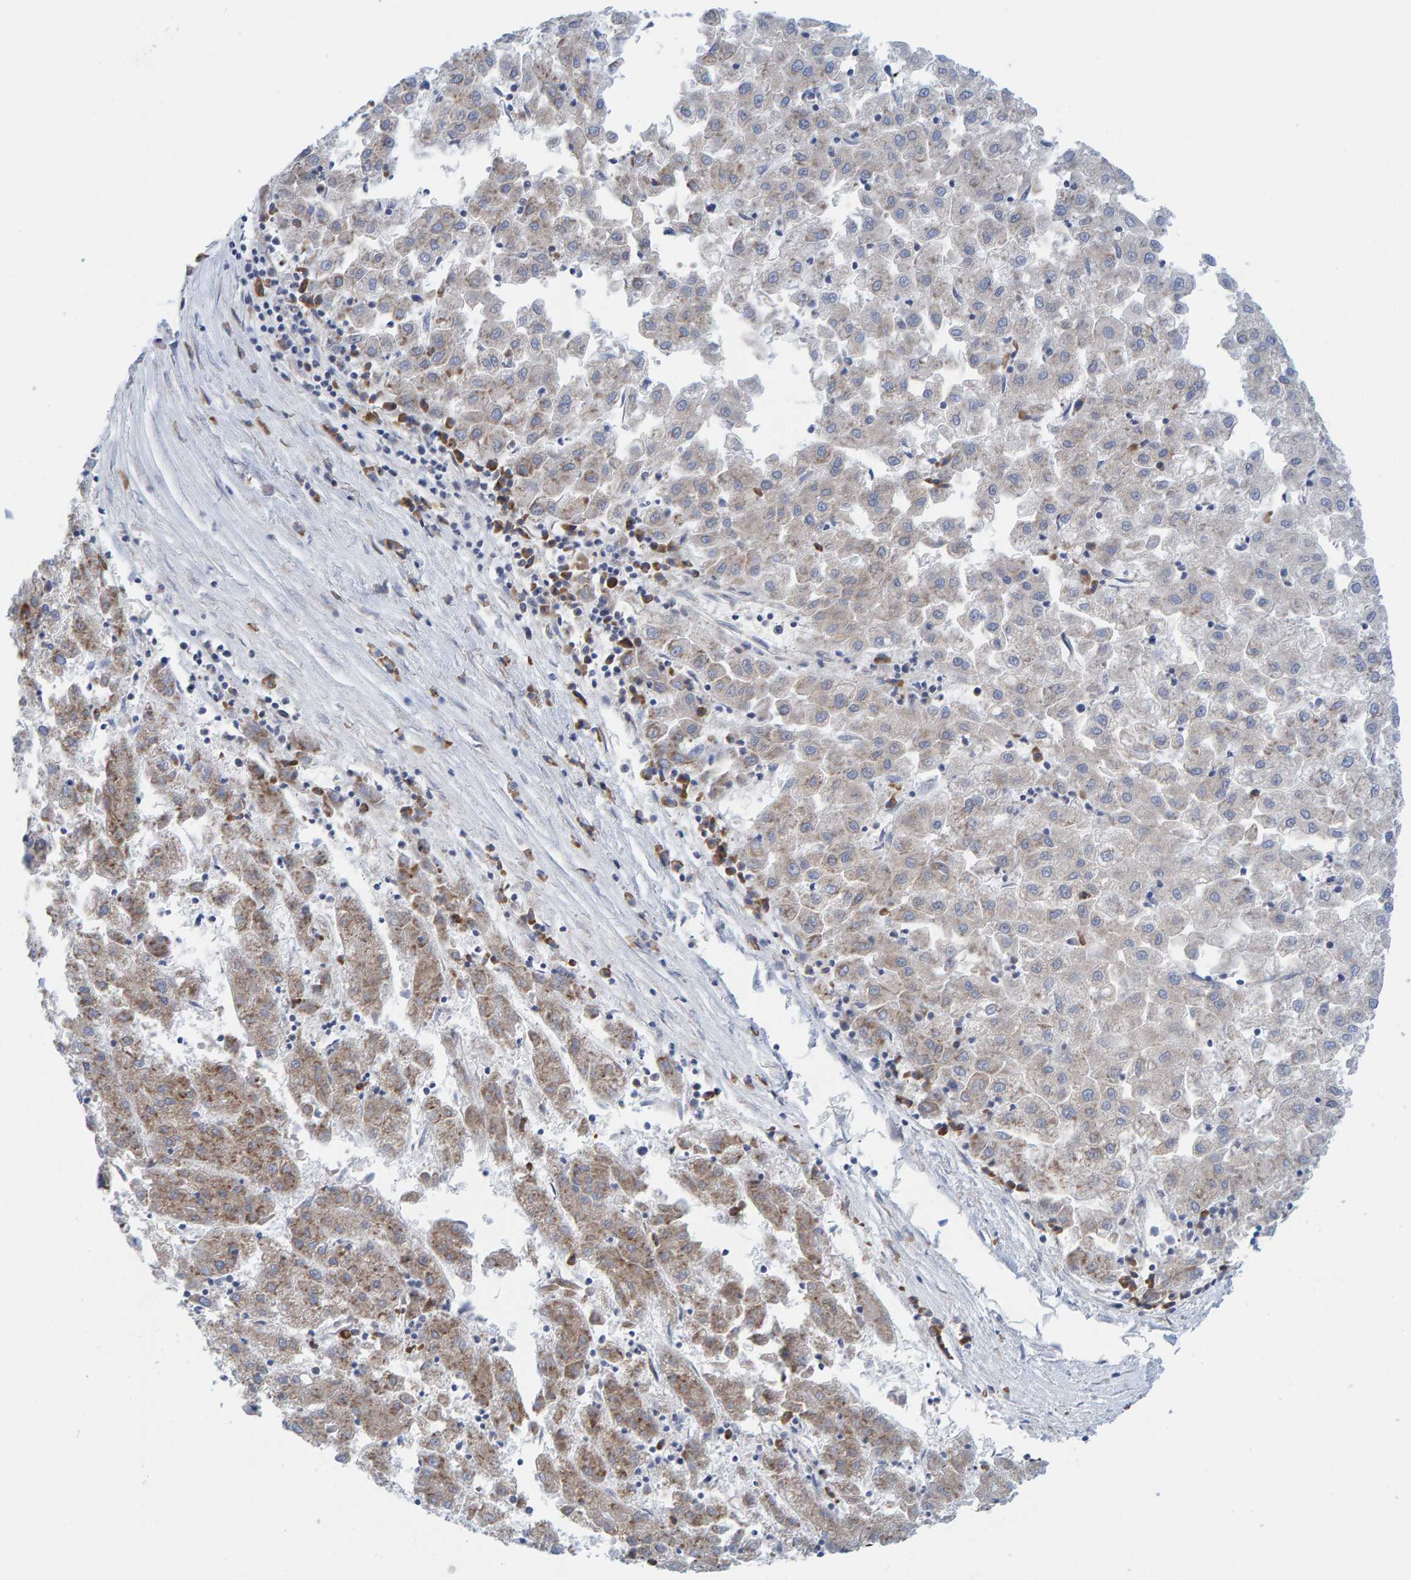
{"staining": {"intensity": "weak", "quantity": "25%-75%", "location": "cytoplasmic/membranous"}, "tissue": "liver cancer", "cell_type": "Tumor cells", "image_type": "cancer", "snomed": [{"axis": "morphology", "description": "Carcinoma, Hepatocellular, NOS"}, {"axis": "topography", "description": "Liver"}], "caption": "The photomicrograph demonstrates staining of liver hepatocellular carcinoma, revealing weak cytoplasmic/membranous protein staining (brown color) within tumor cells. Nuclei are stained in blue.", "gene": "CDK5RAP3", "patient": {"sex": "male", "age": 72}}